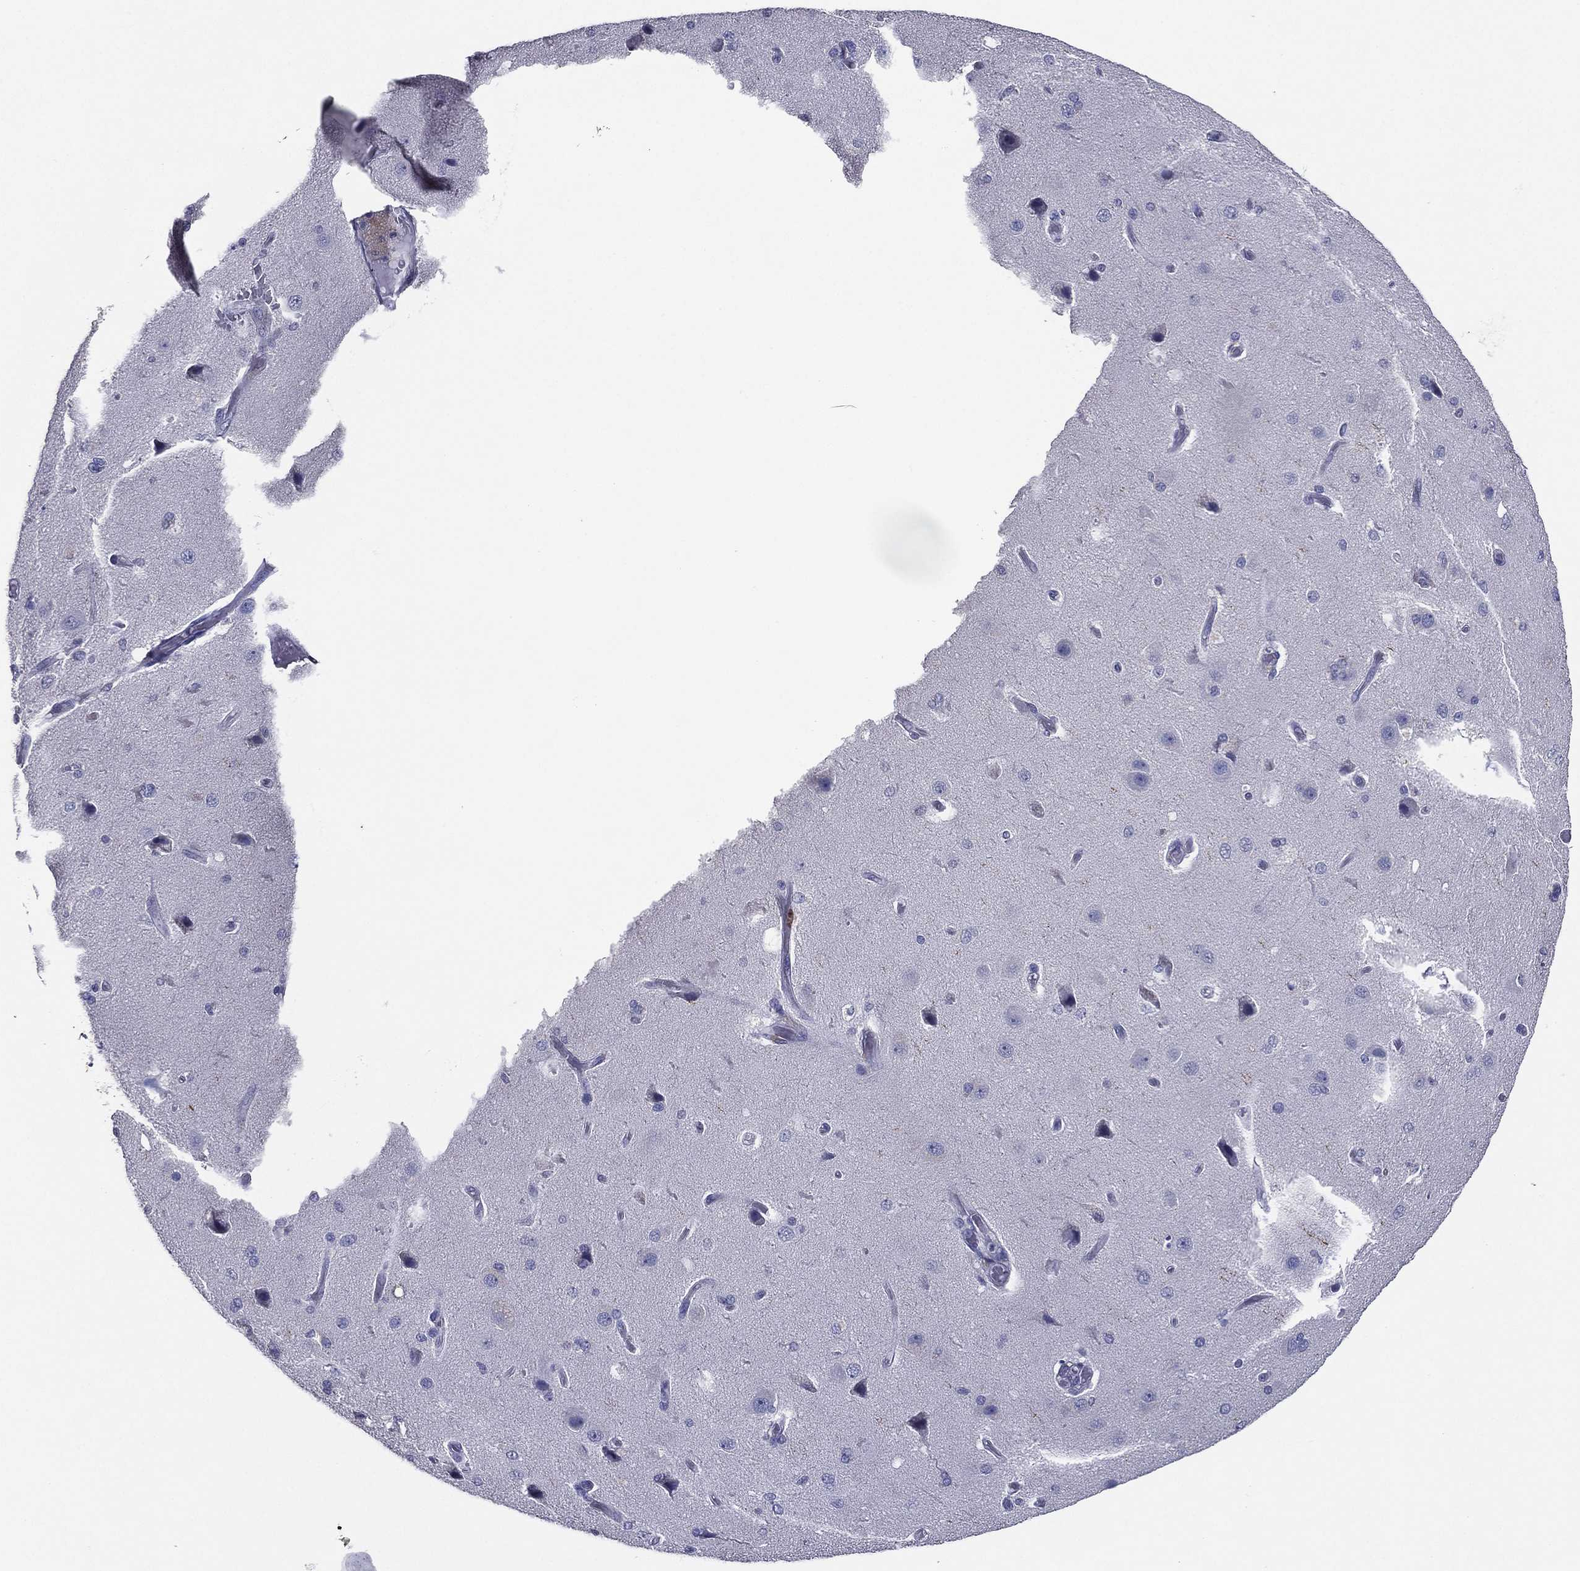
{"staining": {"intensity": "negative", "quantity": "none", "location": "none"}, "tissue": "cerebral cortex", "cell_type": "Endothelial cells", "image_type": "normal", "snomed": [{"axis": "morphology", "description": "Normal tissue, NOS"}, {"axis": "morphology", "description": "Glioma, malignant, High grade"}, {"axis": "topography", "description": "Cerebral cortex"}], "caption": "Normal cerebral cortex was stained to show a protein in brown. There is no significant positivity in endothelial cells. Nuclei are stained in blue.", "gene": "TFAP2A", "patient": {"sex": "male", "age": 77}}